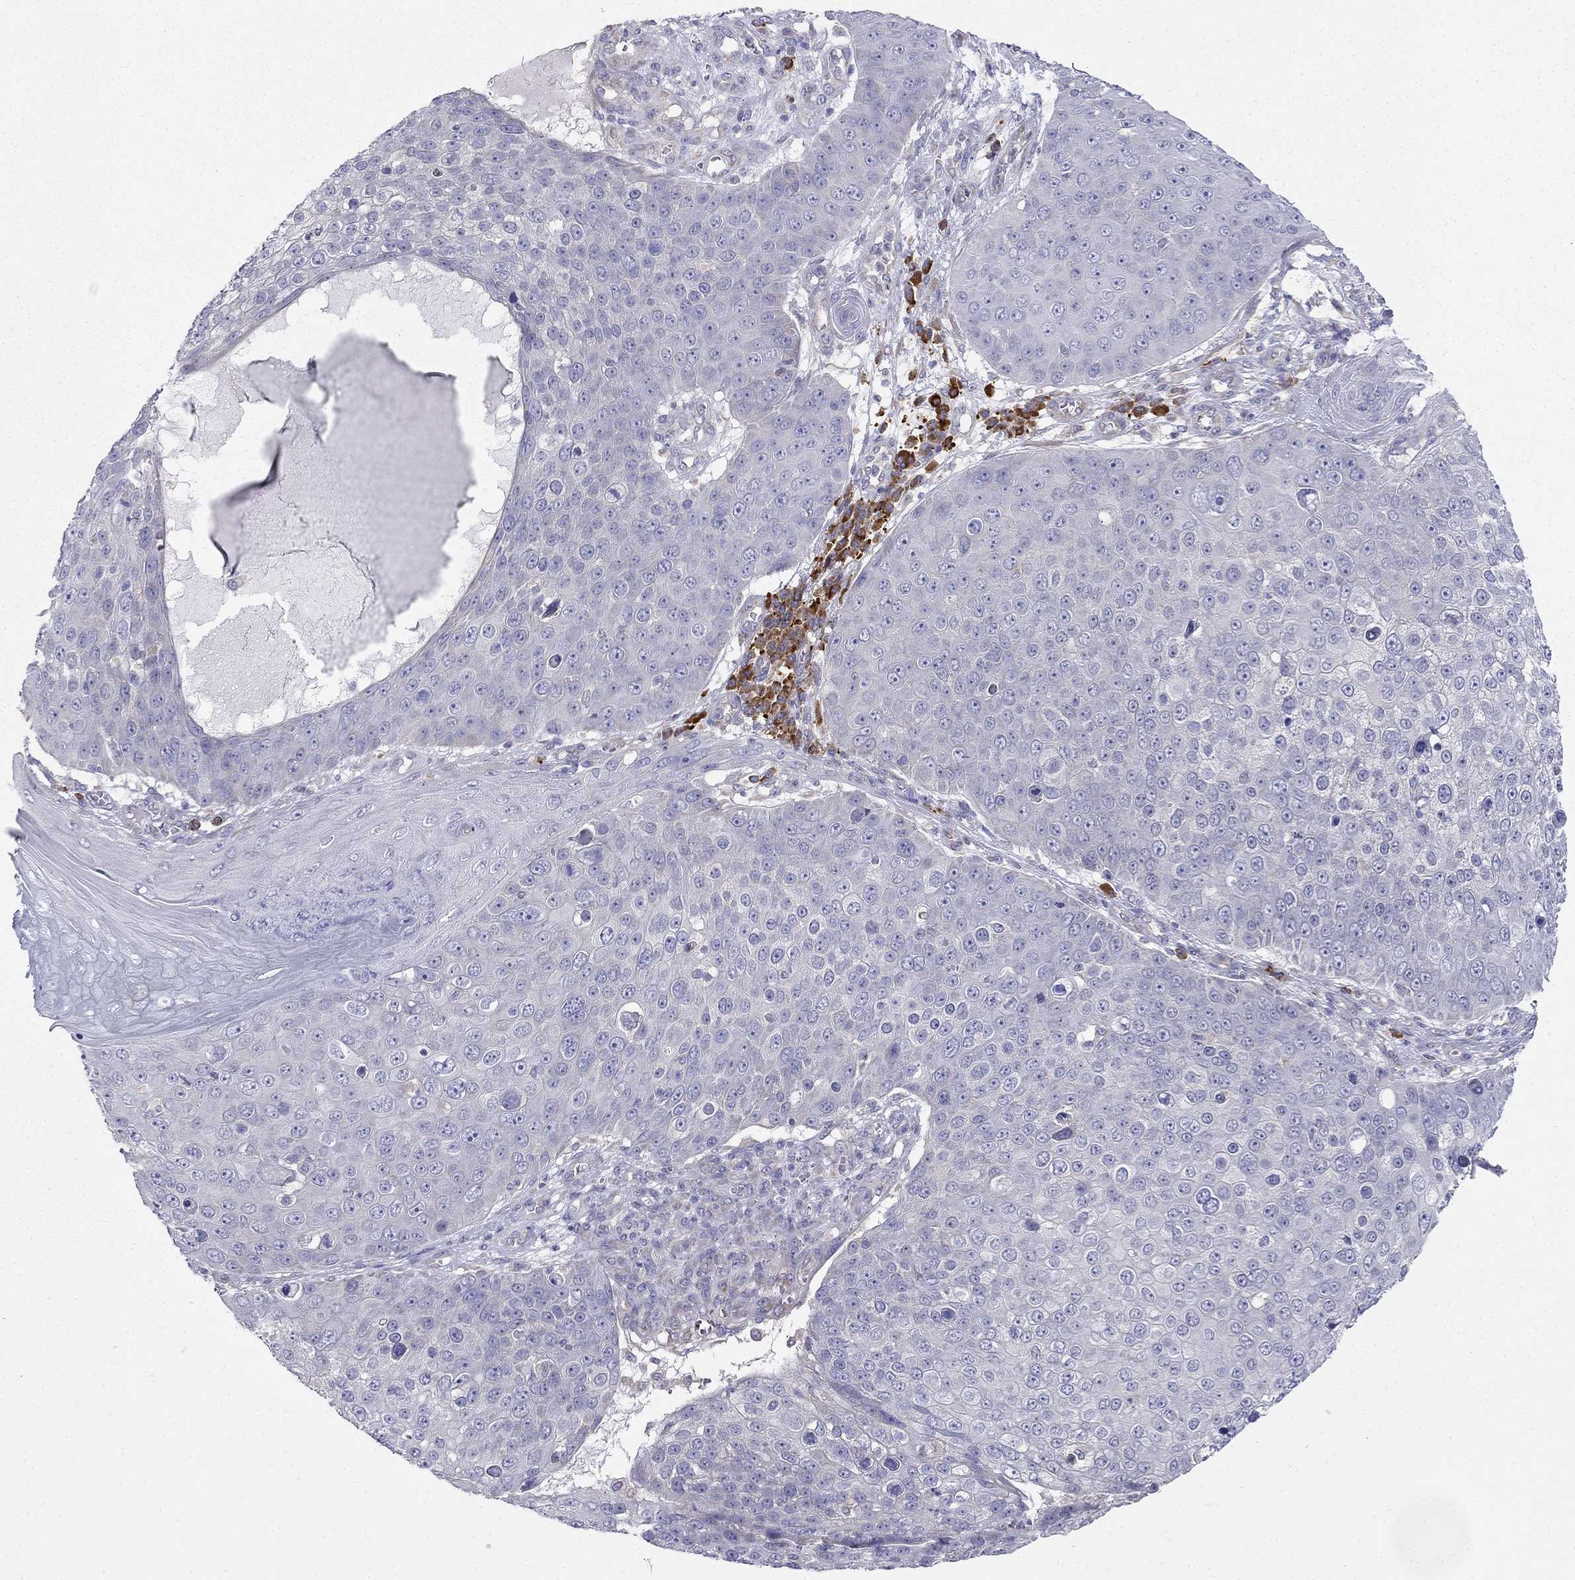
{"staining": {"intensity": "negative", "quantity": "none", "location": "none"}, "tissue": "skin cancer", "cell_type": "Tumor cells", "image_type": "cancer", "snomed": [{"axis": "morphology", "description": "Squamous cell carcinoma, NOS"}, {"axis": "topography", "description": "Skin"}], "caption": "The micrograph demonstrates no significant expression in tumor cells of skin squamous cell carcinoma.", "gene": "LONRF2", "patient": {"sex": "male", "age": 71}}